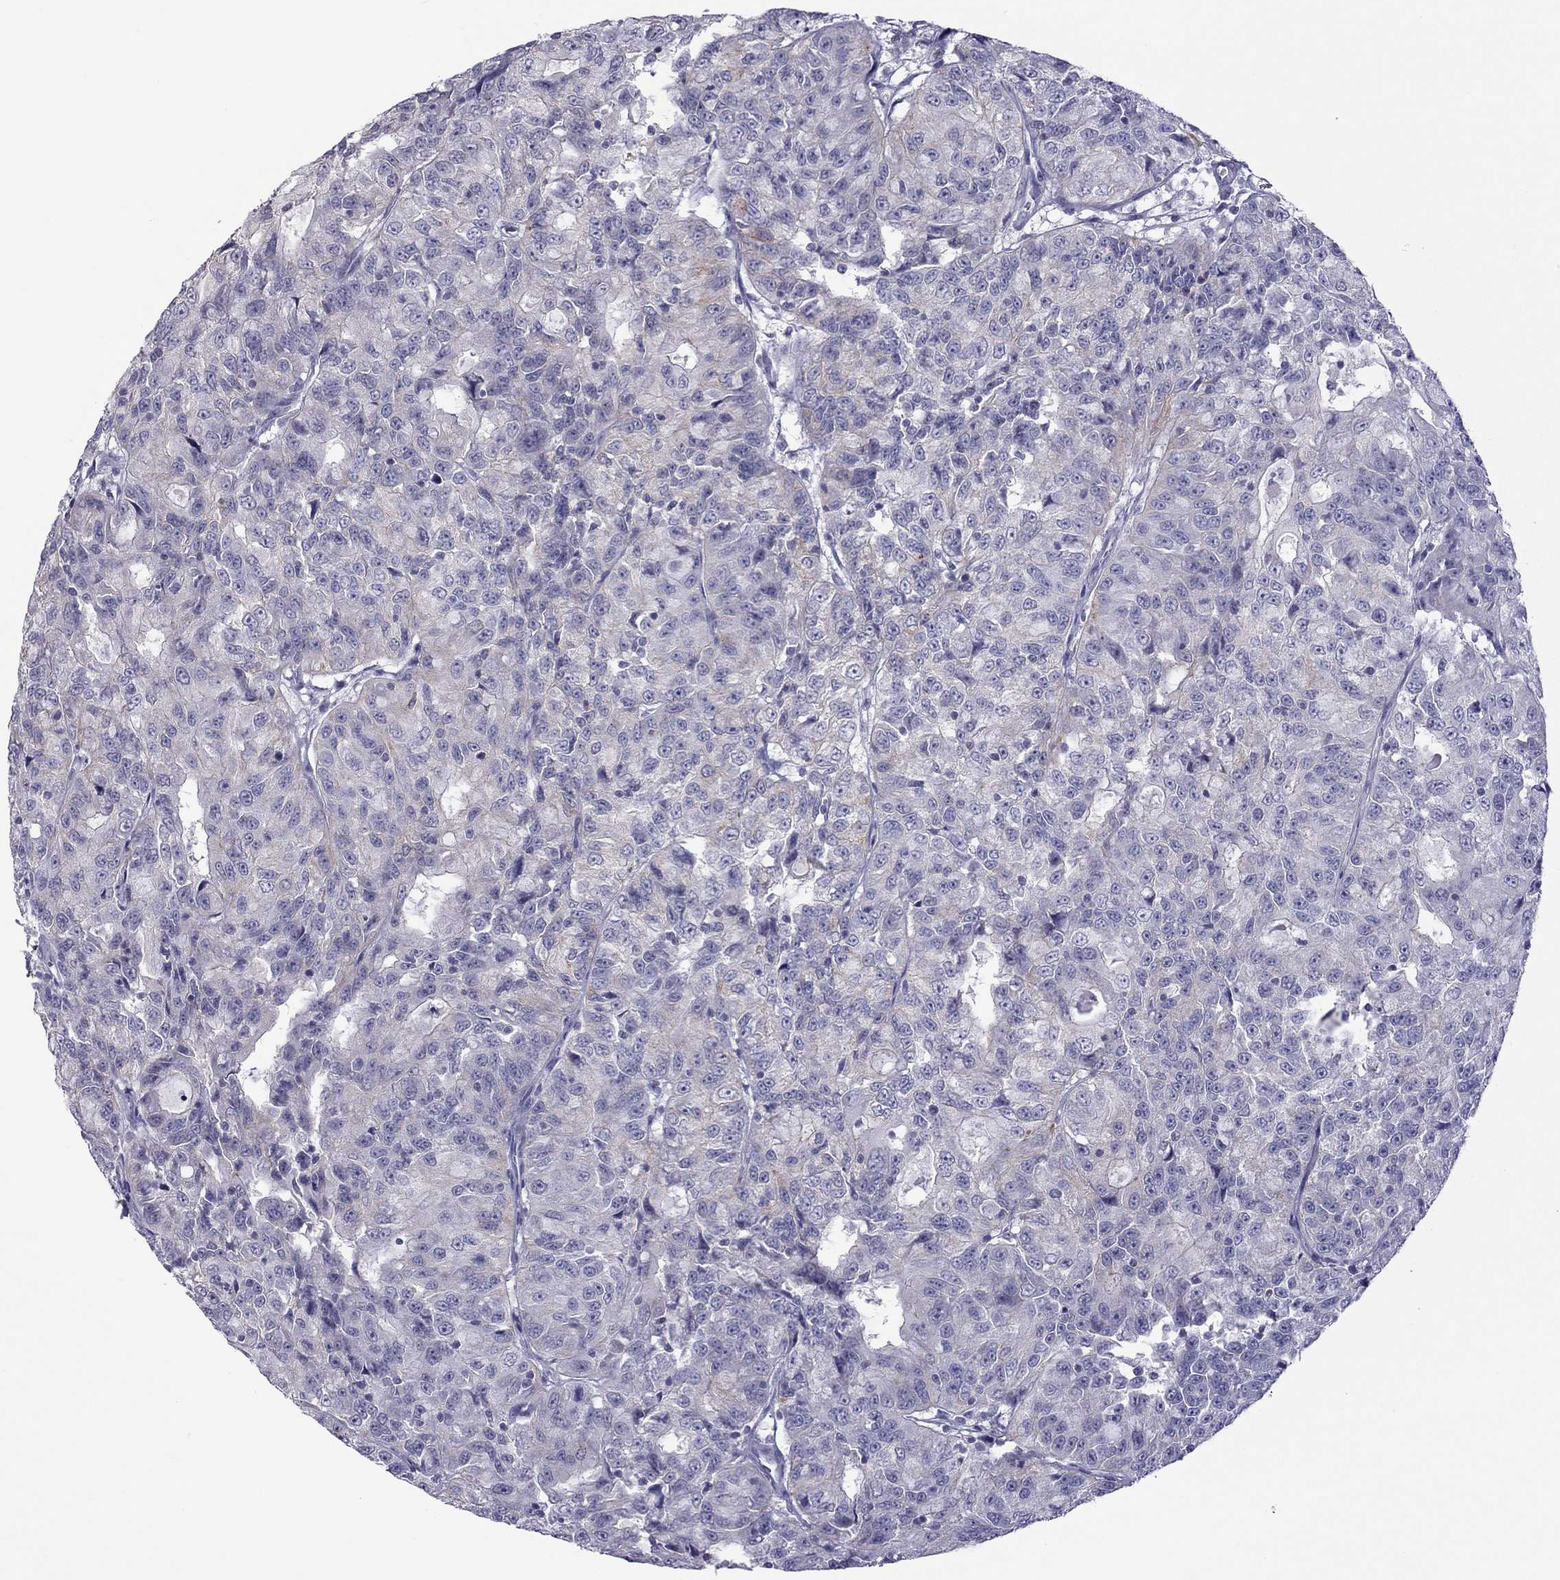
{"staining": {"intensity": "negative", "quantity": "none", "location": "none"}, "tissue": "urothelial cancer", "cell_type": "Tumor cells", "image_type": "cancer", "snomed": [{"axis": "morphology", "description": "Urothelial carcinoma, NOS"}, {"axis": "morphology", "description": "Urothelial carcinoma, High grade"}, {"axis": "topography", "description": "Urinary bladder"}], "caption": "The immunohistochemistry (IHC) image has no significant positivity in tumor cells of transitional cell carcinoma tissue. (DAB (3,3'-diaminobenzidine) immunohistochemistry with hematoxylin counter stain).", "gene": "TEX14", "patient": {"sex": "female", "age": 73}}